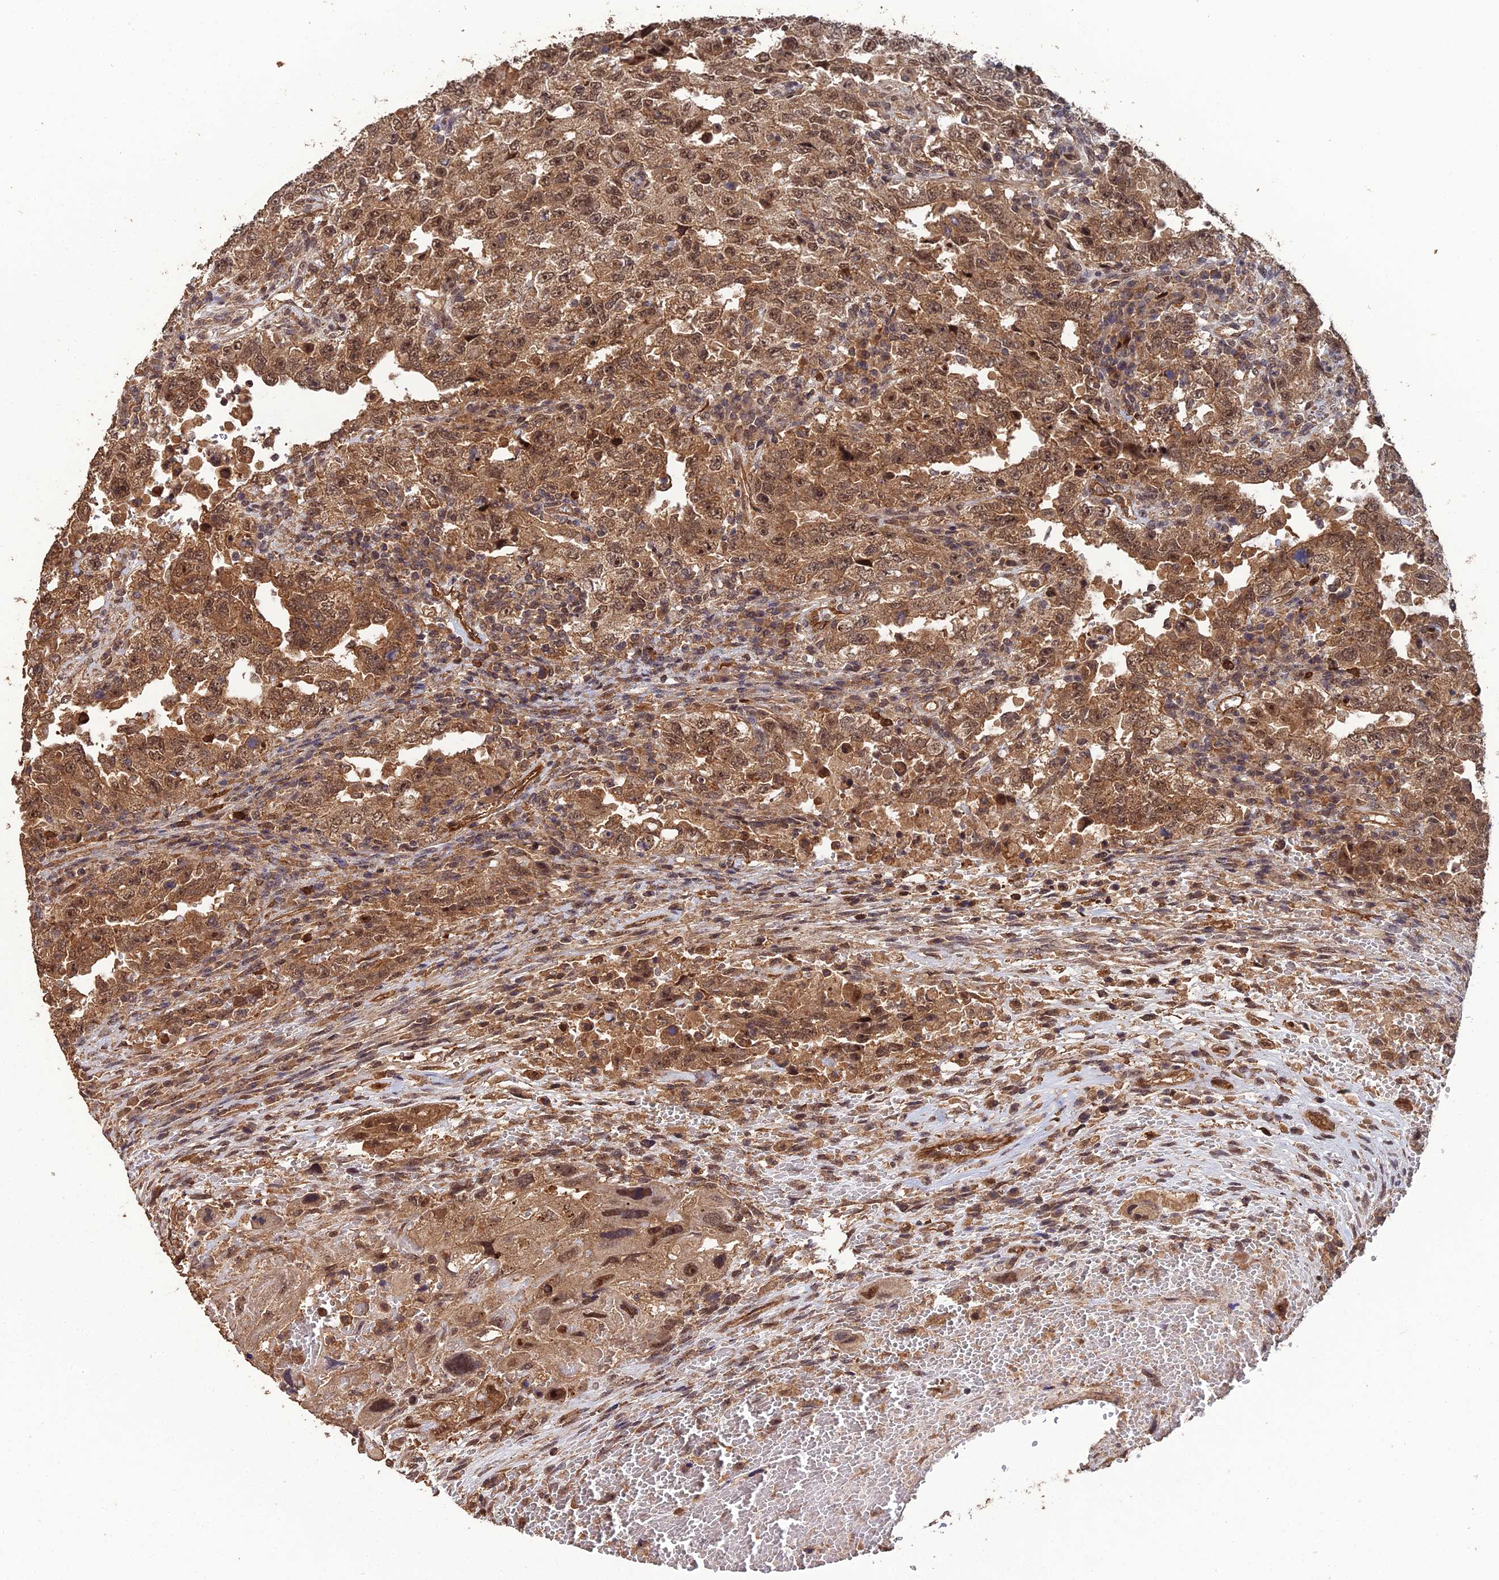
{"staining": {"intensity": "moderate", "quantity": ">75%", "location": "cytoplasmic/membranous,nuclear"}, "tissue": "testis cancer", "cell_type": "Tumor cells", "image_type": "cancer", "snomed": [{"axis": "morphology", "description": "Carcinoma, Embryonal, NOS"}, {"axis": "topography", "description": "Testis"}], "caption": "Testis cancer stained with immunohistochemistry demonstrates moderate cytoplasmic/membranous and nuclear staining in approximately >75% of tumor cells. (DAB (3,3'-diaminobenzidine) IHC, brown staining for protein, blue staining for nuclei).", "gene": "RALGAPA2", "patient": {"sex": "male", "age": 26}}